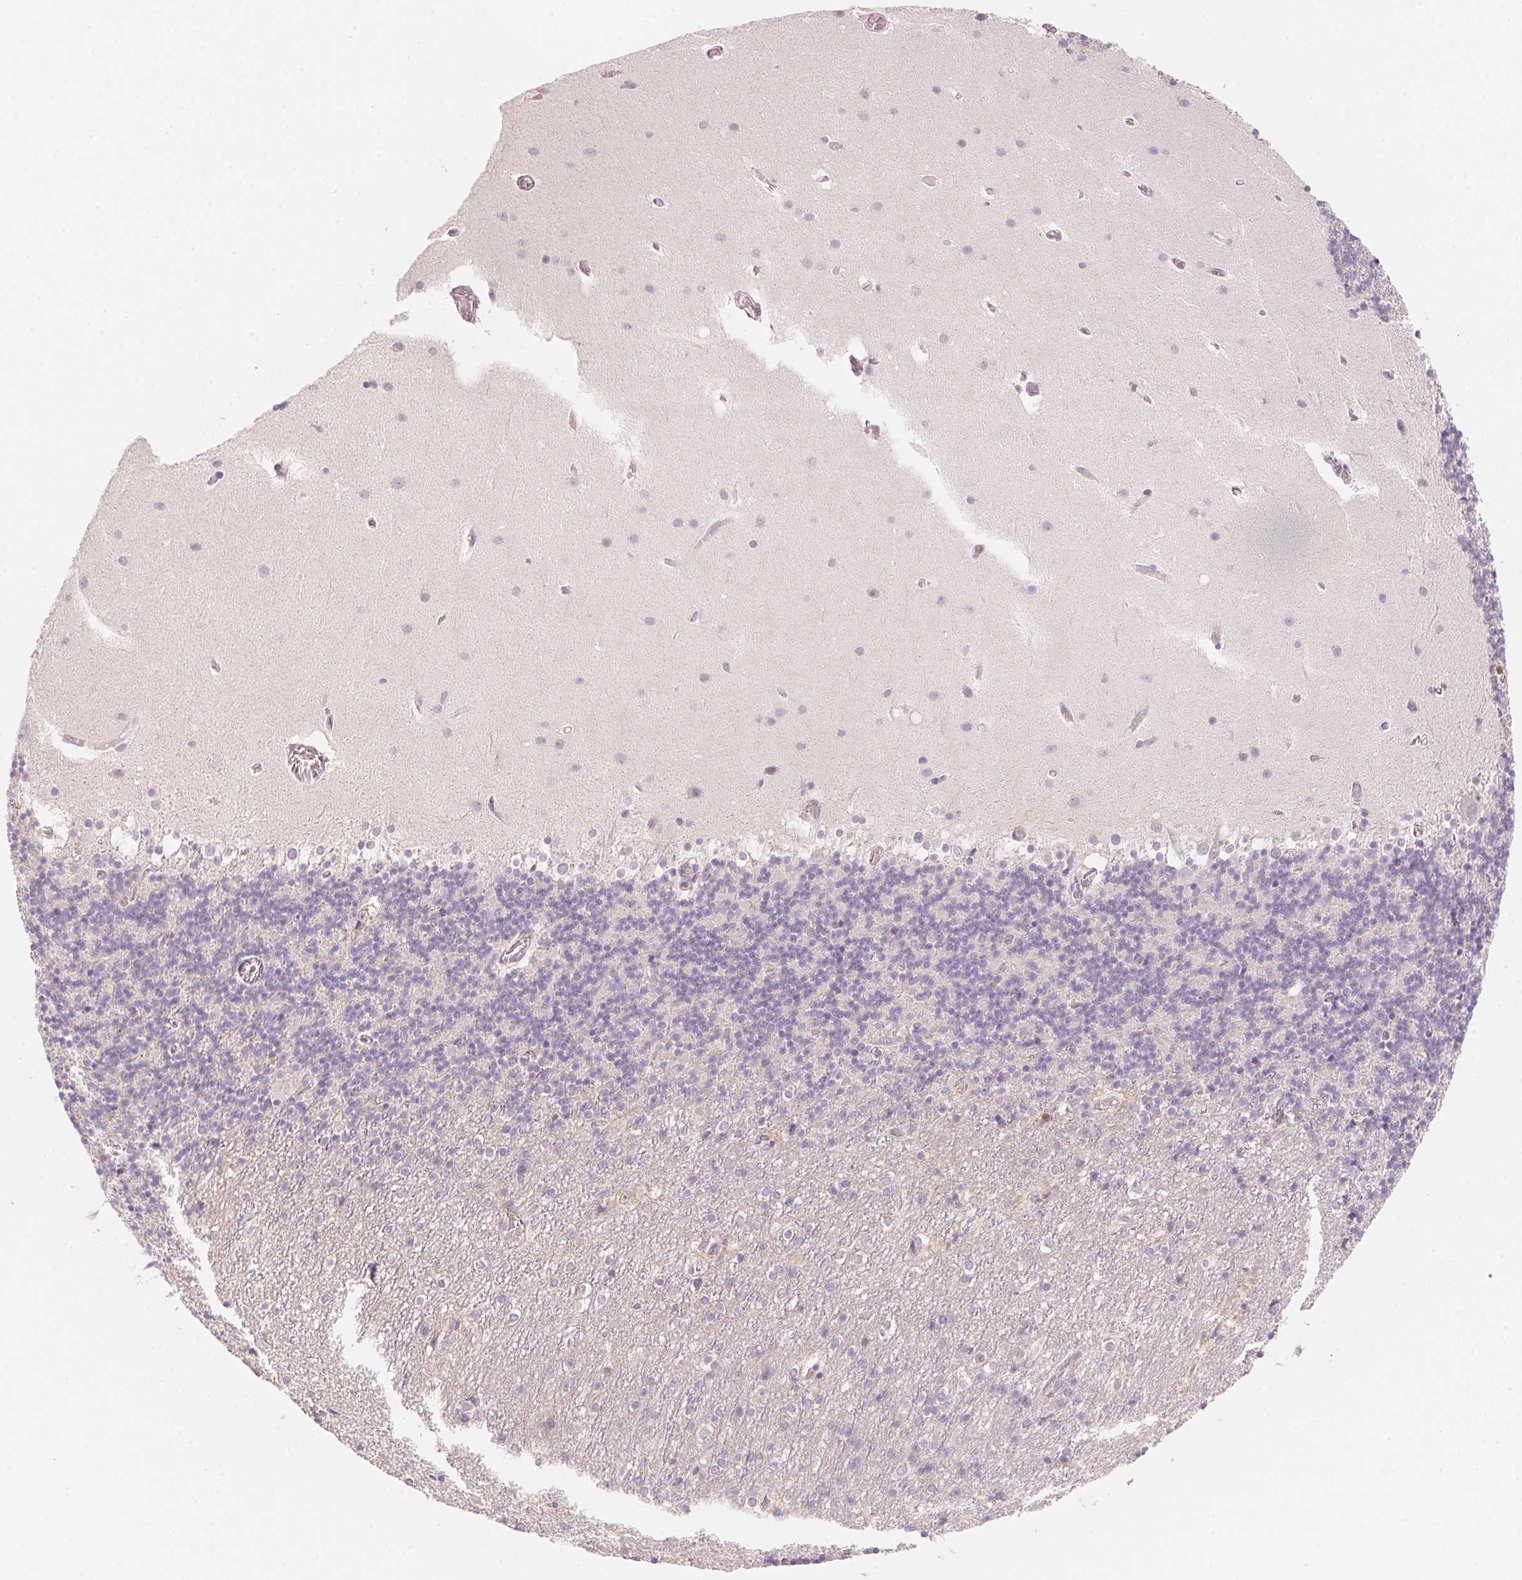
{"staining": {"intensity": "negative", "quantity": "none", "location": "none"}, "tissue": "cerebellum", "cell_type": "Cells in granular layer", "image_type": "normal", "snomed": [{"axis": "morphology", "description": "Normal tissue, NOS"}, {"axis": "topography", "description": "Cerebellum"}], "caption": "There is no significant expression in cells in granular layer of cerebellum. Nuclei are stained in blue.", "gene": "ANKRD31", "patient": {"sex": "male", "age": 70}}